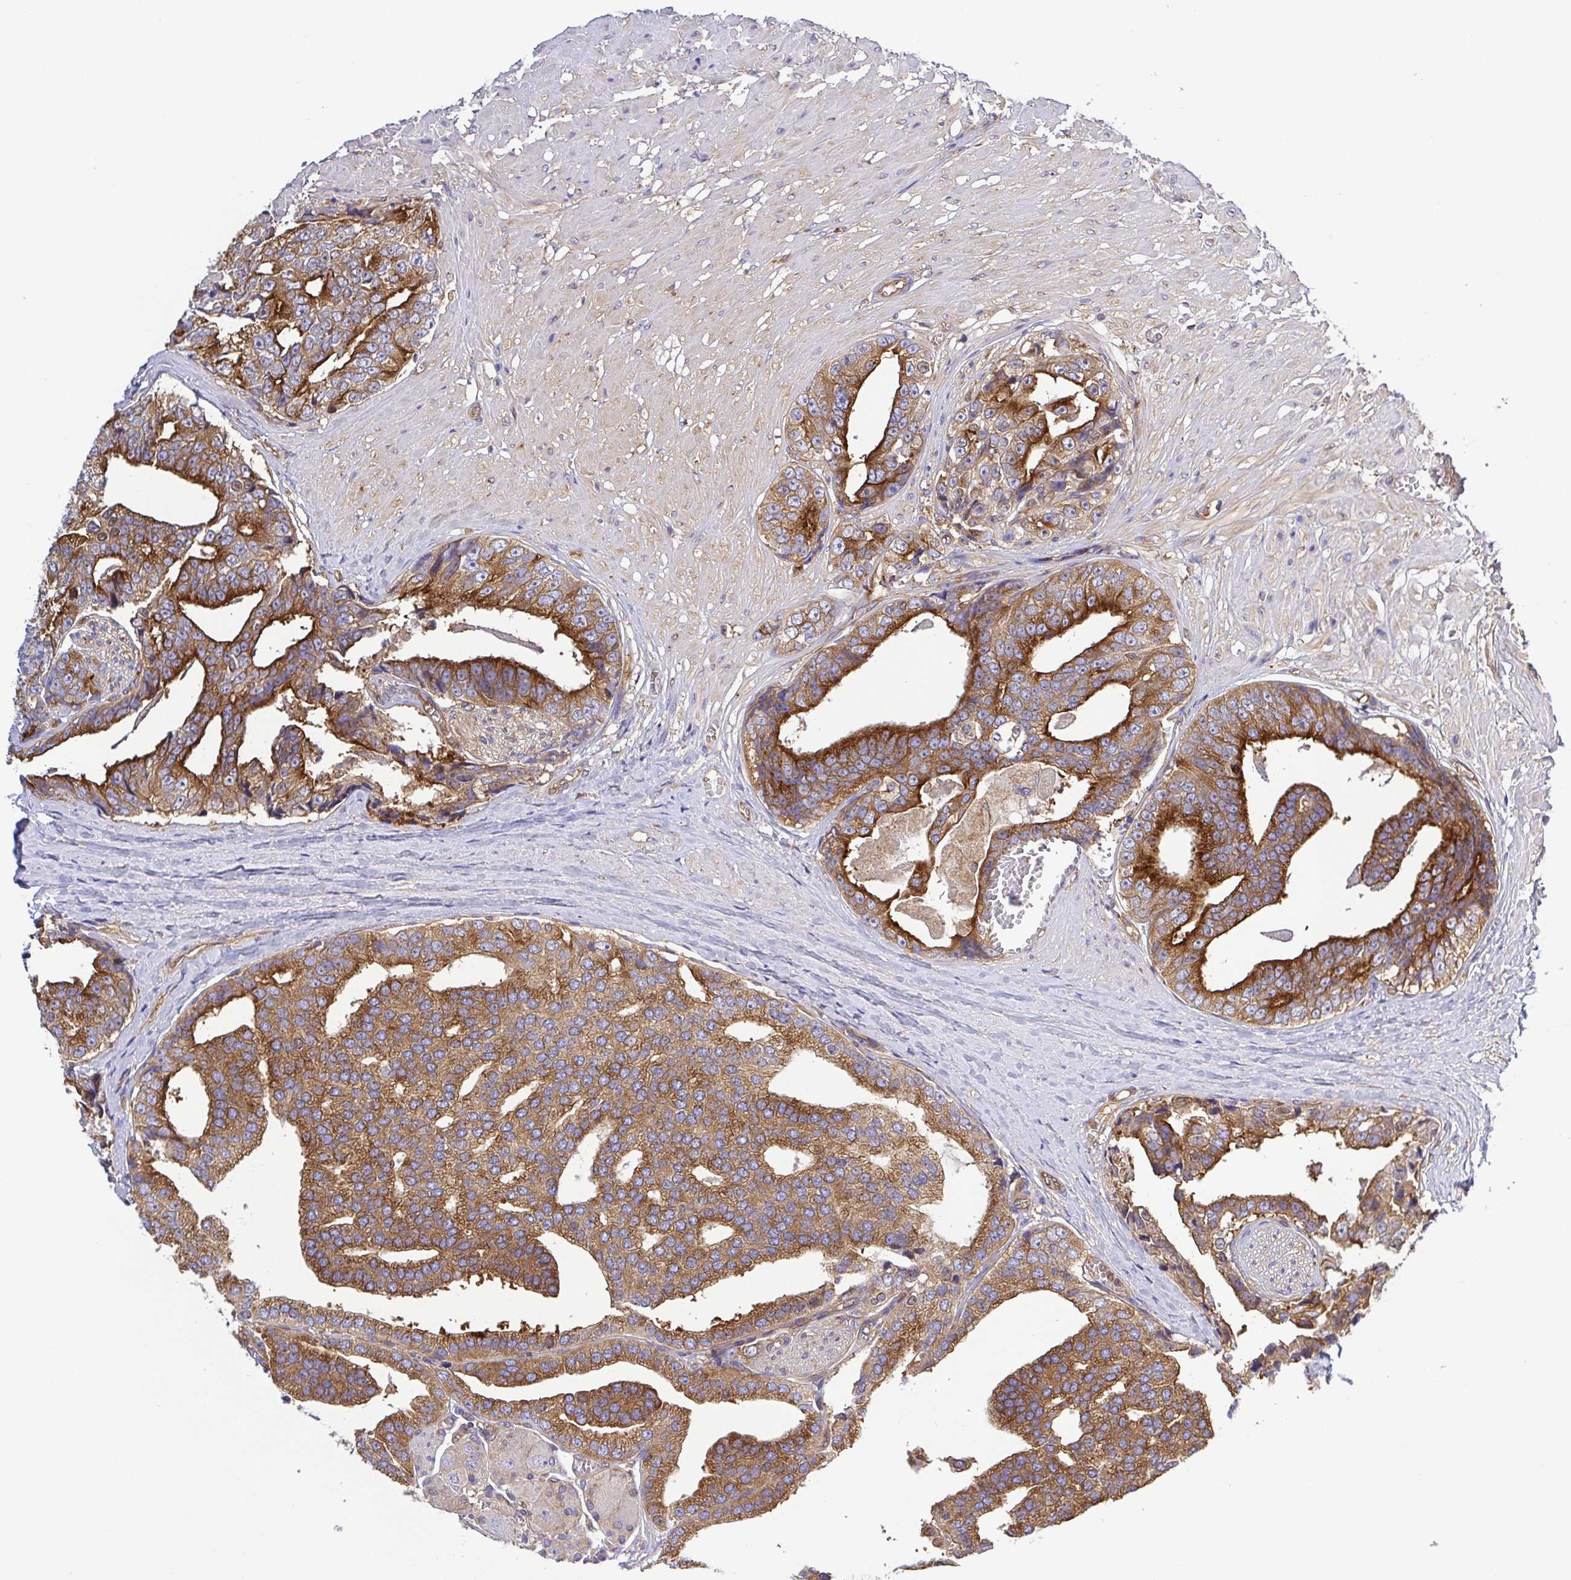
{"staining": {"intensity": "moderate", "quantity": ">75%", "location": "cytoplasmic/membranous"}, "tissue": "prostate cancer", "cell_type": "Tumor cells", "image_type": "cancer", "snomed": [{"axis": "morphology", "description": "Adenocarcinoma, High grade"}, {"axis": "topography", "description": "Prostate"}], "caption": "Prostate cancer (high-grade adenocarcinoma) stained for a protein (brown) shows moderate cytoplasmic/membranous positive positivity in about >75% of tumor cells.", "gene": "KIF5B", "patient": {"sex": "male", "age": 71}}